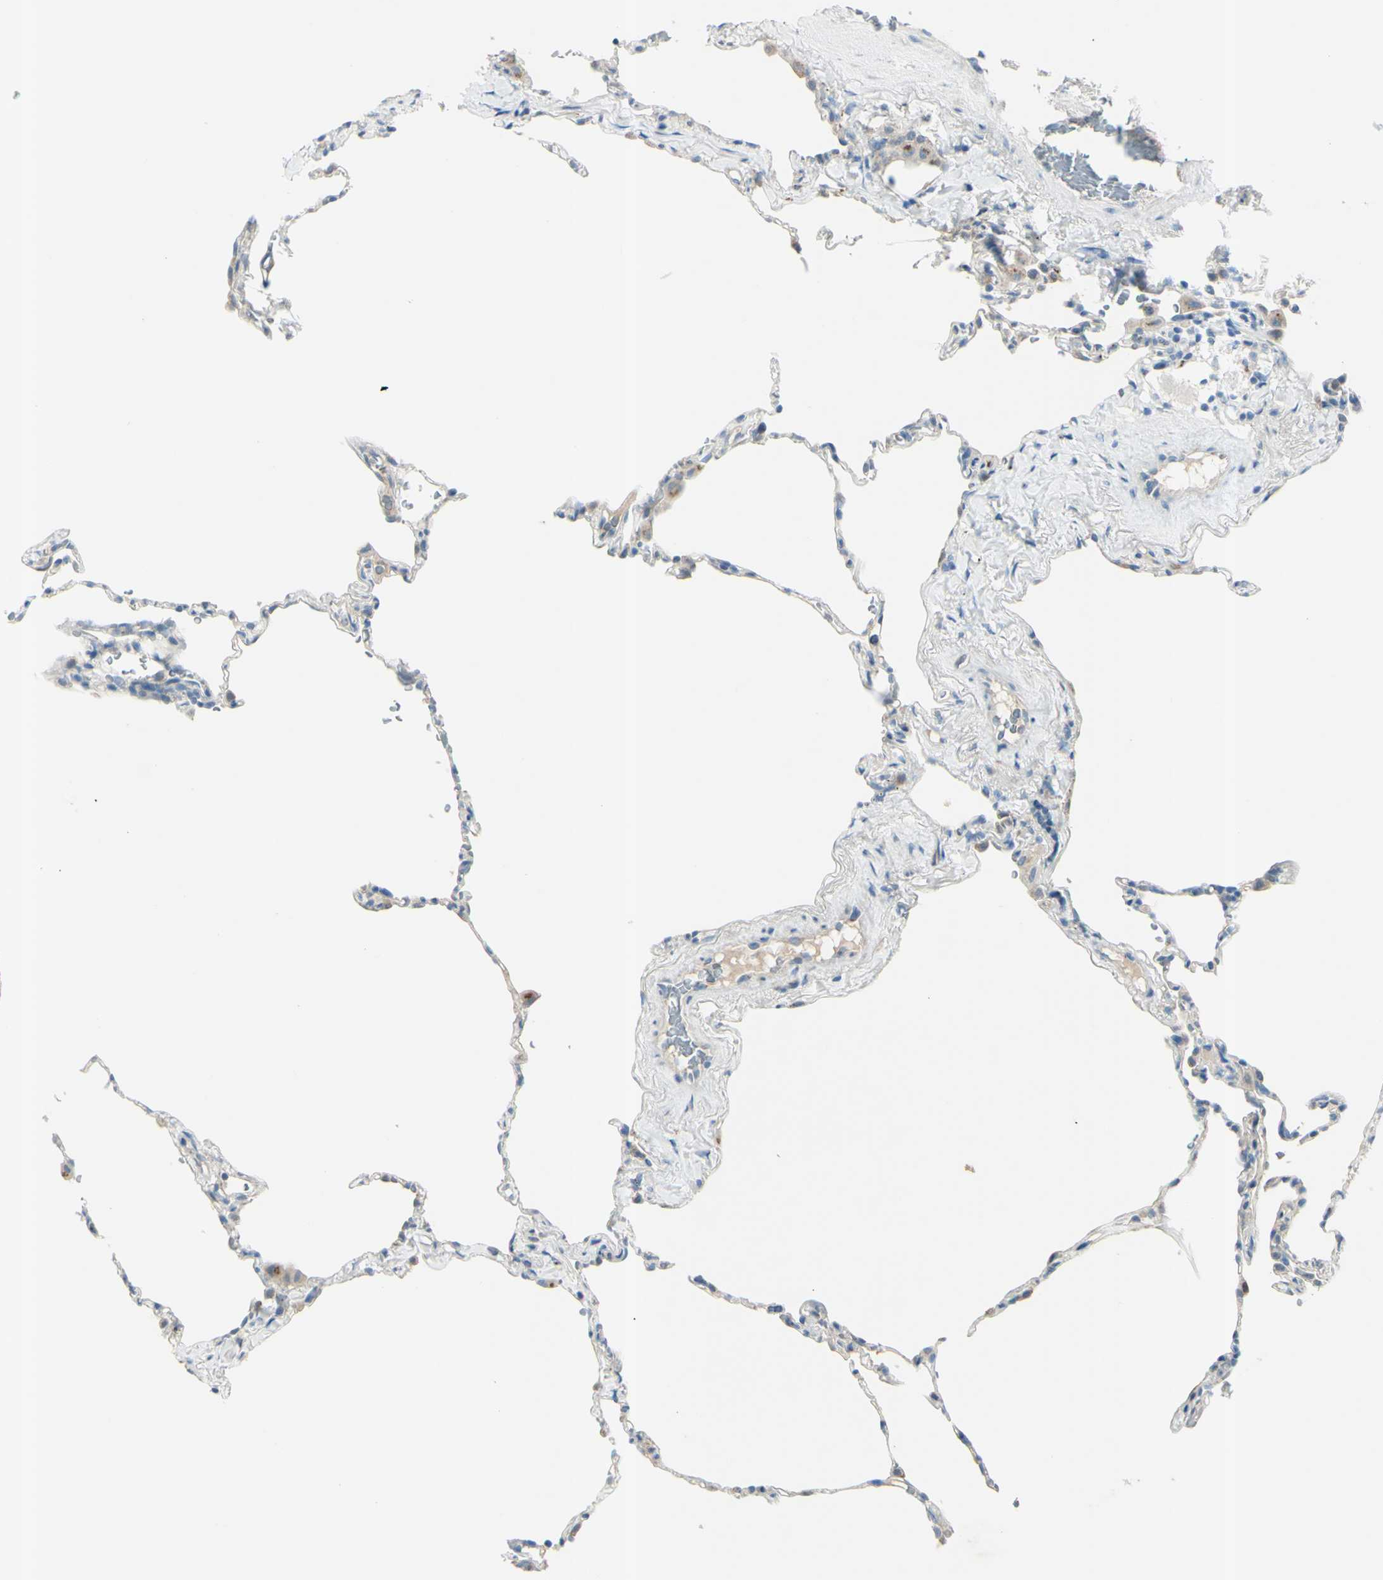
{"staining": {"intensity": "negative", "quantity": "none", "location": "none"}, "tissue": "lung", "cell_type": "Alveolar cells", "image_type": "normal", "snomed": [{"axis": "morphology", "description": "Normal tissue, NOS"}, {"axis": "topography", "description": "Lung"}], "caption": "Immunohistochemistry (IHC) micrograph of unremarkable lung stained for a protein (brown), which exhibits no positivity in alveolar cells.", "gene": "B4GALT1", "patient": {"sex": "male", "age": 59}}